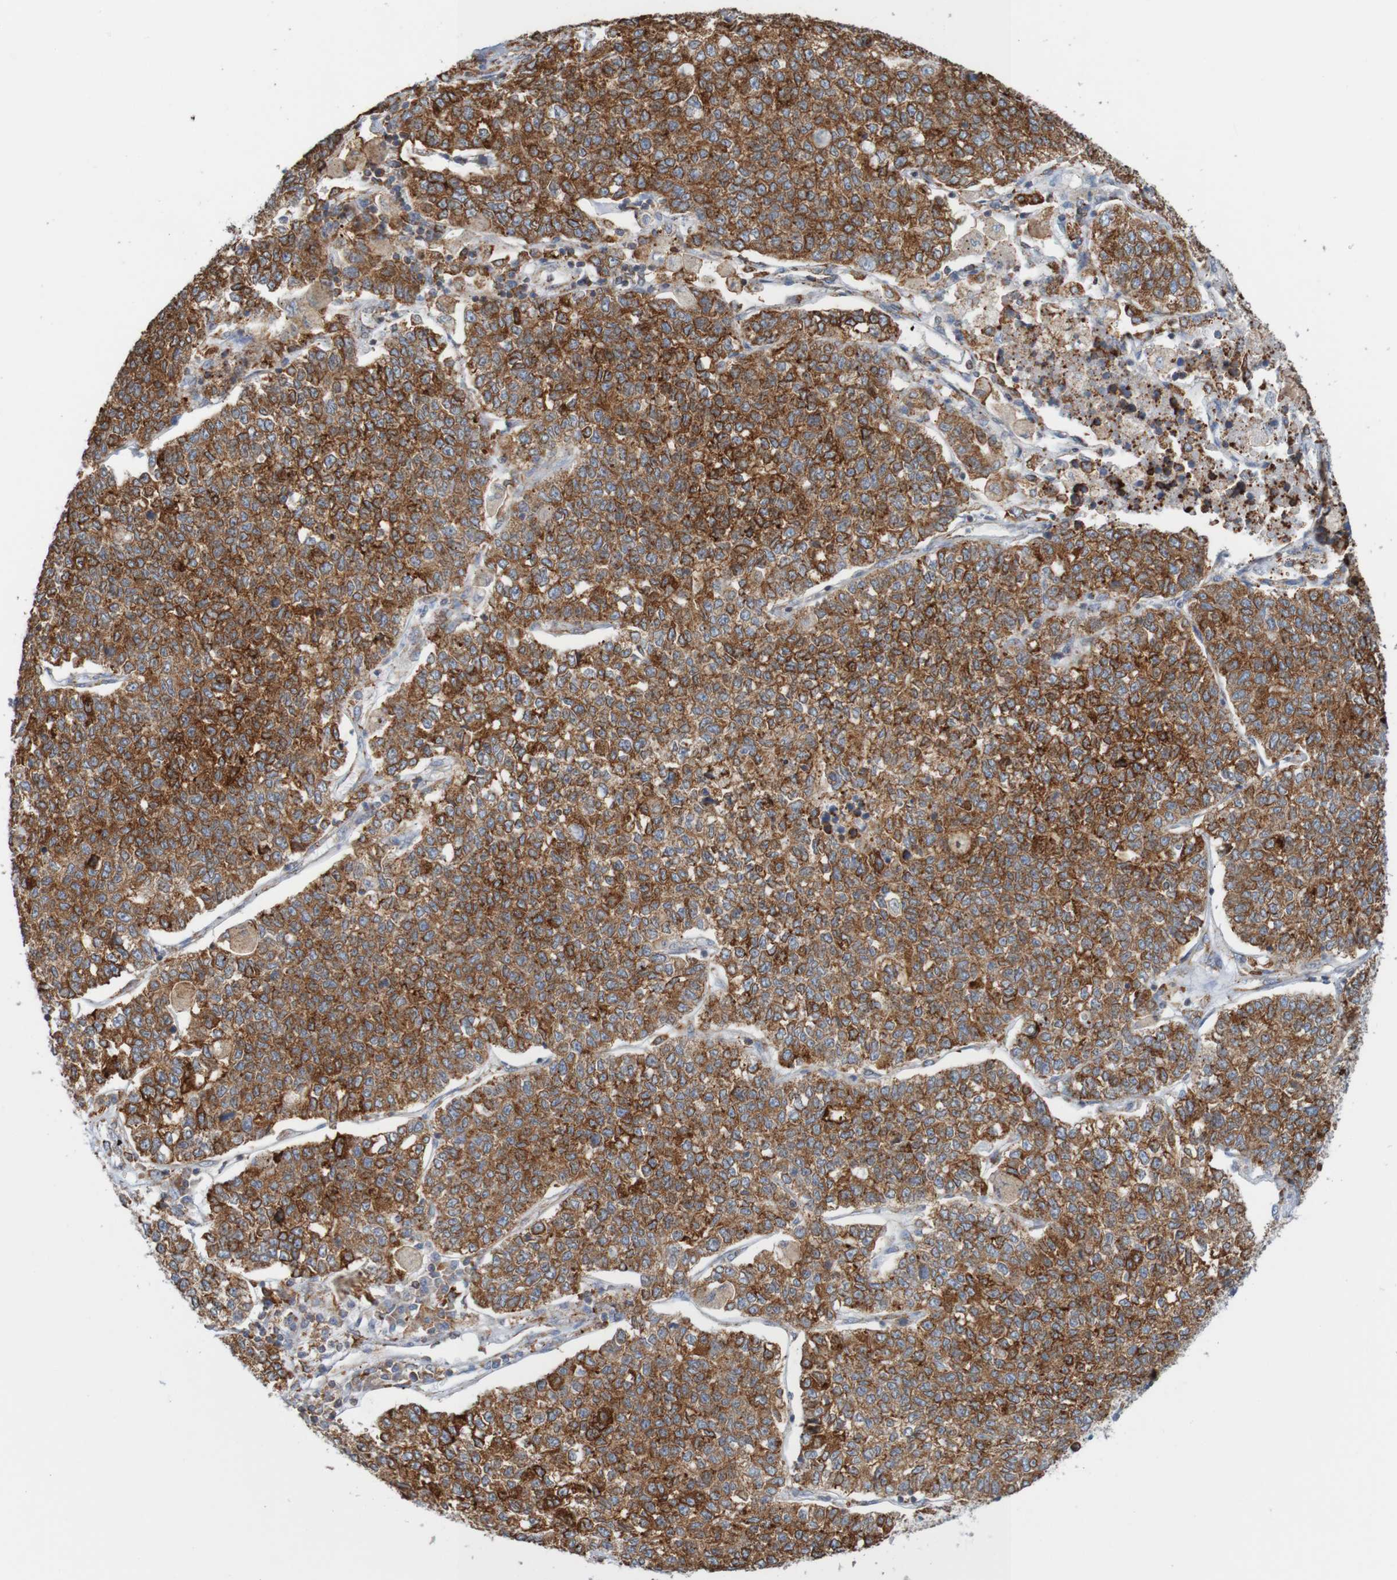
{"staining": {"intensity": "strong", "quantity": ">75%", "location": "cytoplasmic/membranous"}, "tissue": "lung cancer", "cell_type": "Tumor cells", "image_type": "cancer", "snomed": [{"axis": "morphology", "description": "Adenocarcinoma, NOS"}, {"axis": "topography", "description": "Lung"}], "caption": "Immunohistochemistry image of neoplastic tissue: lung adenocarcinoma stained using immunohistochemistry (IHC) exhibits high levels of strong protein expression localized specifically in the cytoplasmic/membranous of tumor cells, appearing as a cytoplasmic/membranous brown color.", "gene": "PDIA3", "patient": {"sex": "male", "age": 49}}